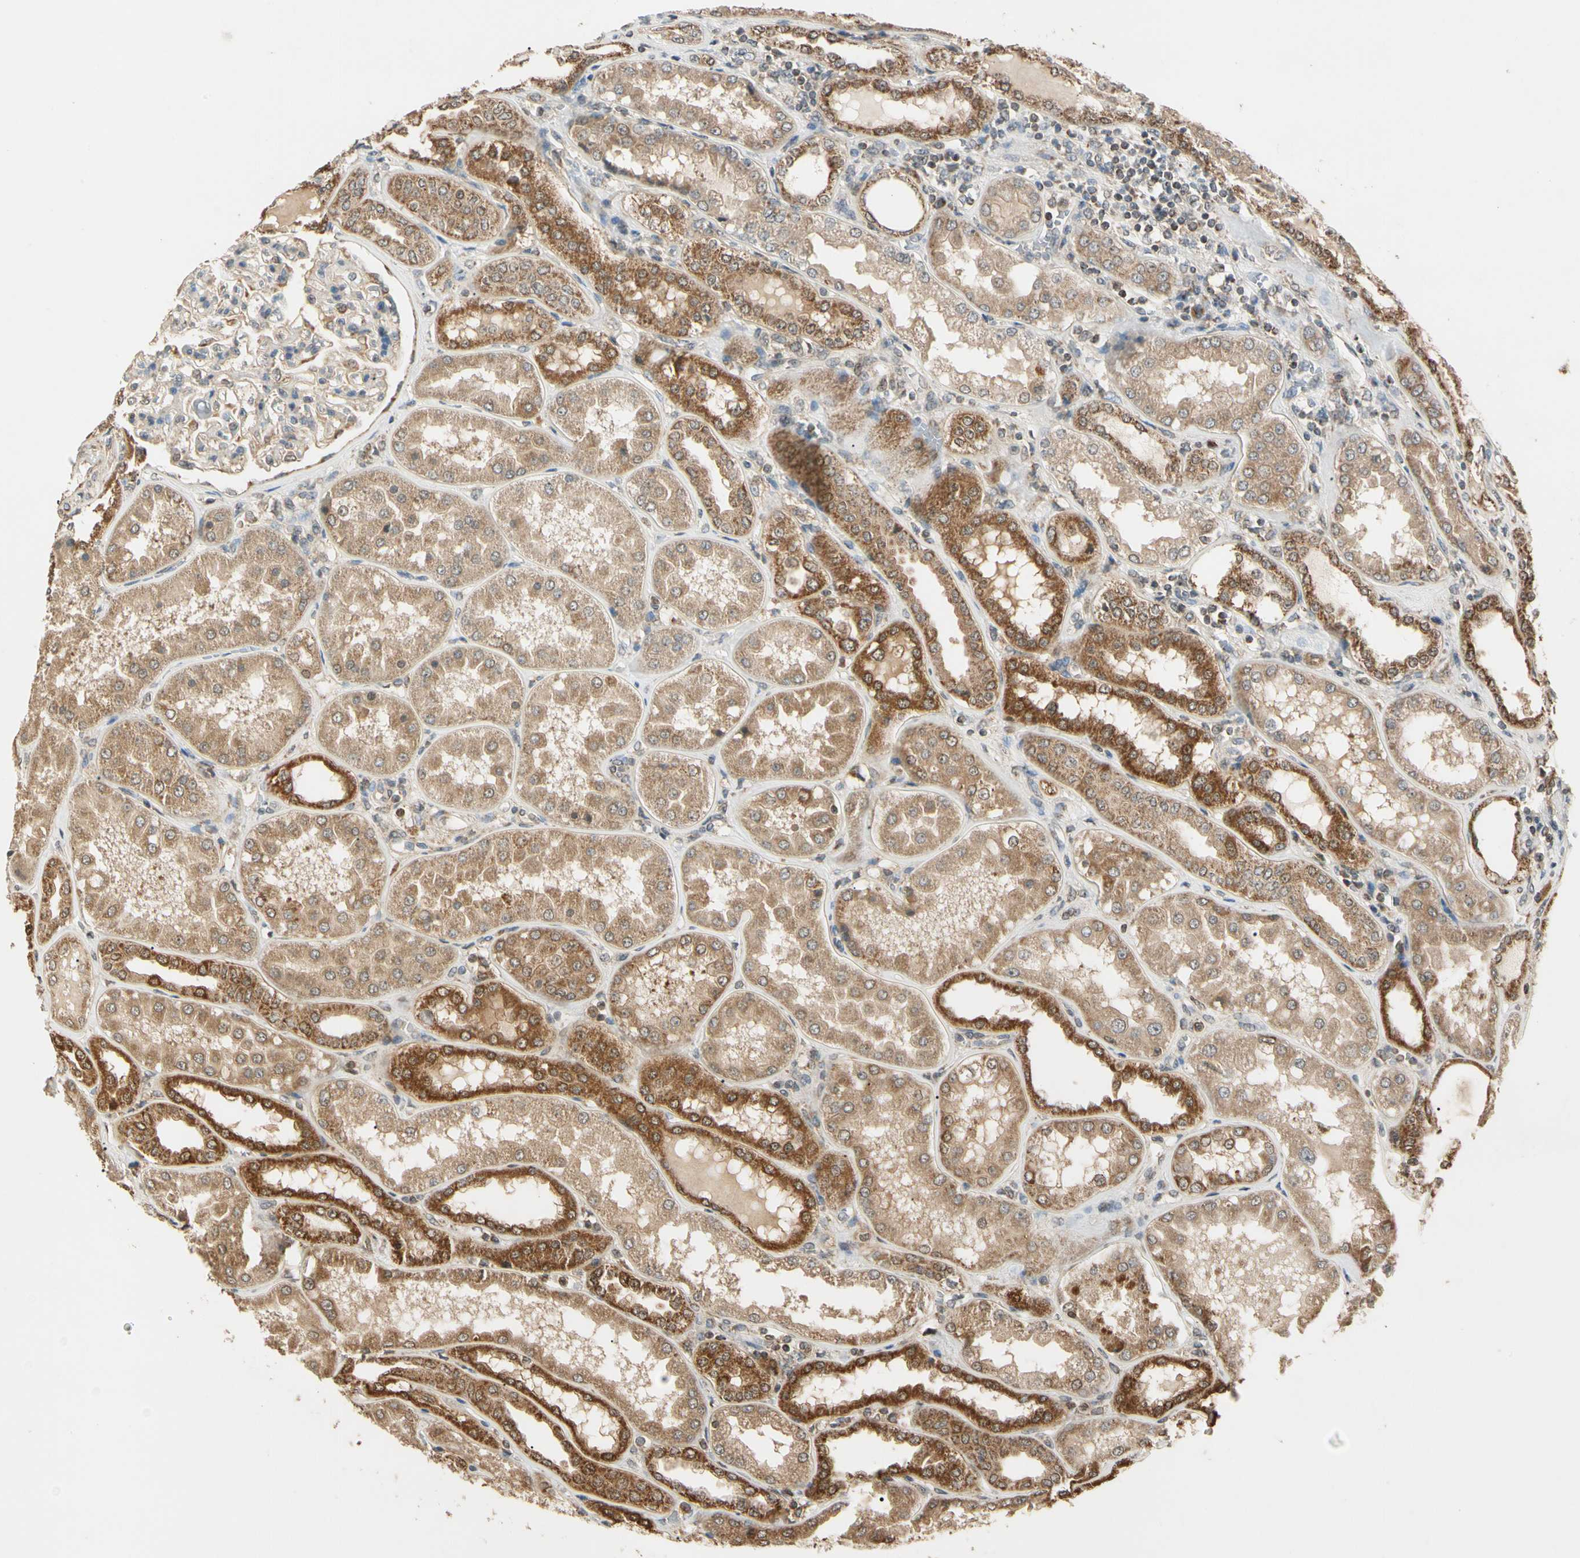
{"staining": {"intensity": "weak", "quantity": ">75%", "location": "cytoplasmic/membranous"}, "tissue": "kidney", "cell_type": "Cells in glomeruli", "image_type": "normal", "snomed": [{"axis": "morphology", "description": "Normal tissue, NOS"}, {"axis": "topography", "description": "Kidney"}], "caption": "Kidney stained for a protein exhibits weak cytoplasmic/membranous positivity in cells in glomeruli.", "gene": "PRDX5", "patient": {"sex": "female", "age": 56}}